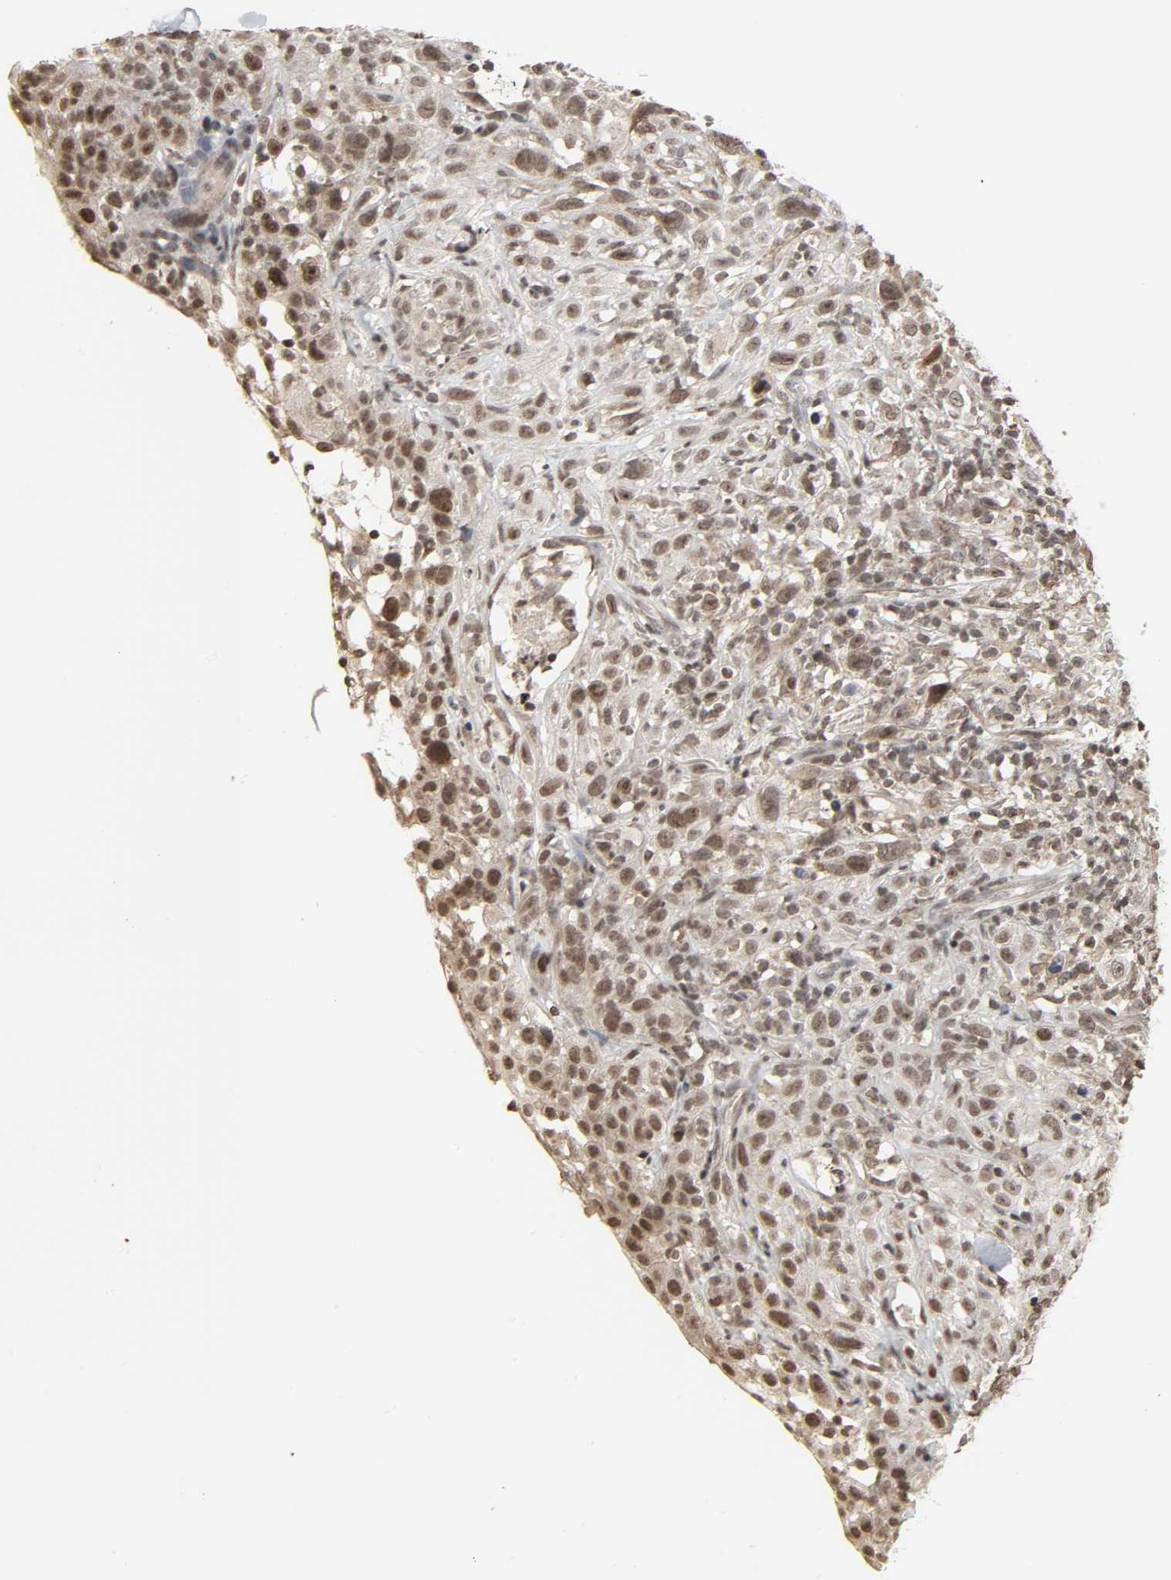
{"staining": {"intensity": "weak", "quantity": "25%-75%", "location": "nuclear"}, "tissue": "thyroid cancer", "cell_type": "Tumor cells", "image_type": "cancer", "snomed": [{"axis": "morphology", "description": "Carcinoma, NOS"}, {"axis": "topography", "description": "Thyroid gland"}], "caption": "Immunohistochemistry (IHC) (DAB (3,3'-diaminobenzidine)) staining of thyroid cancer (carcinoma) exhibits weak nuclear protein expression in about 25%-75% of tumor cells.", "gene": "XRCC1", "patient": {"sex": "female", "age": 77}}